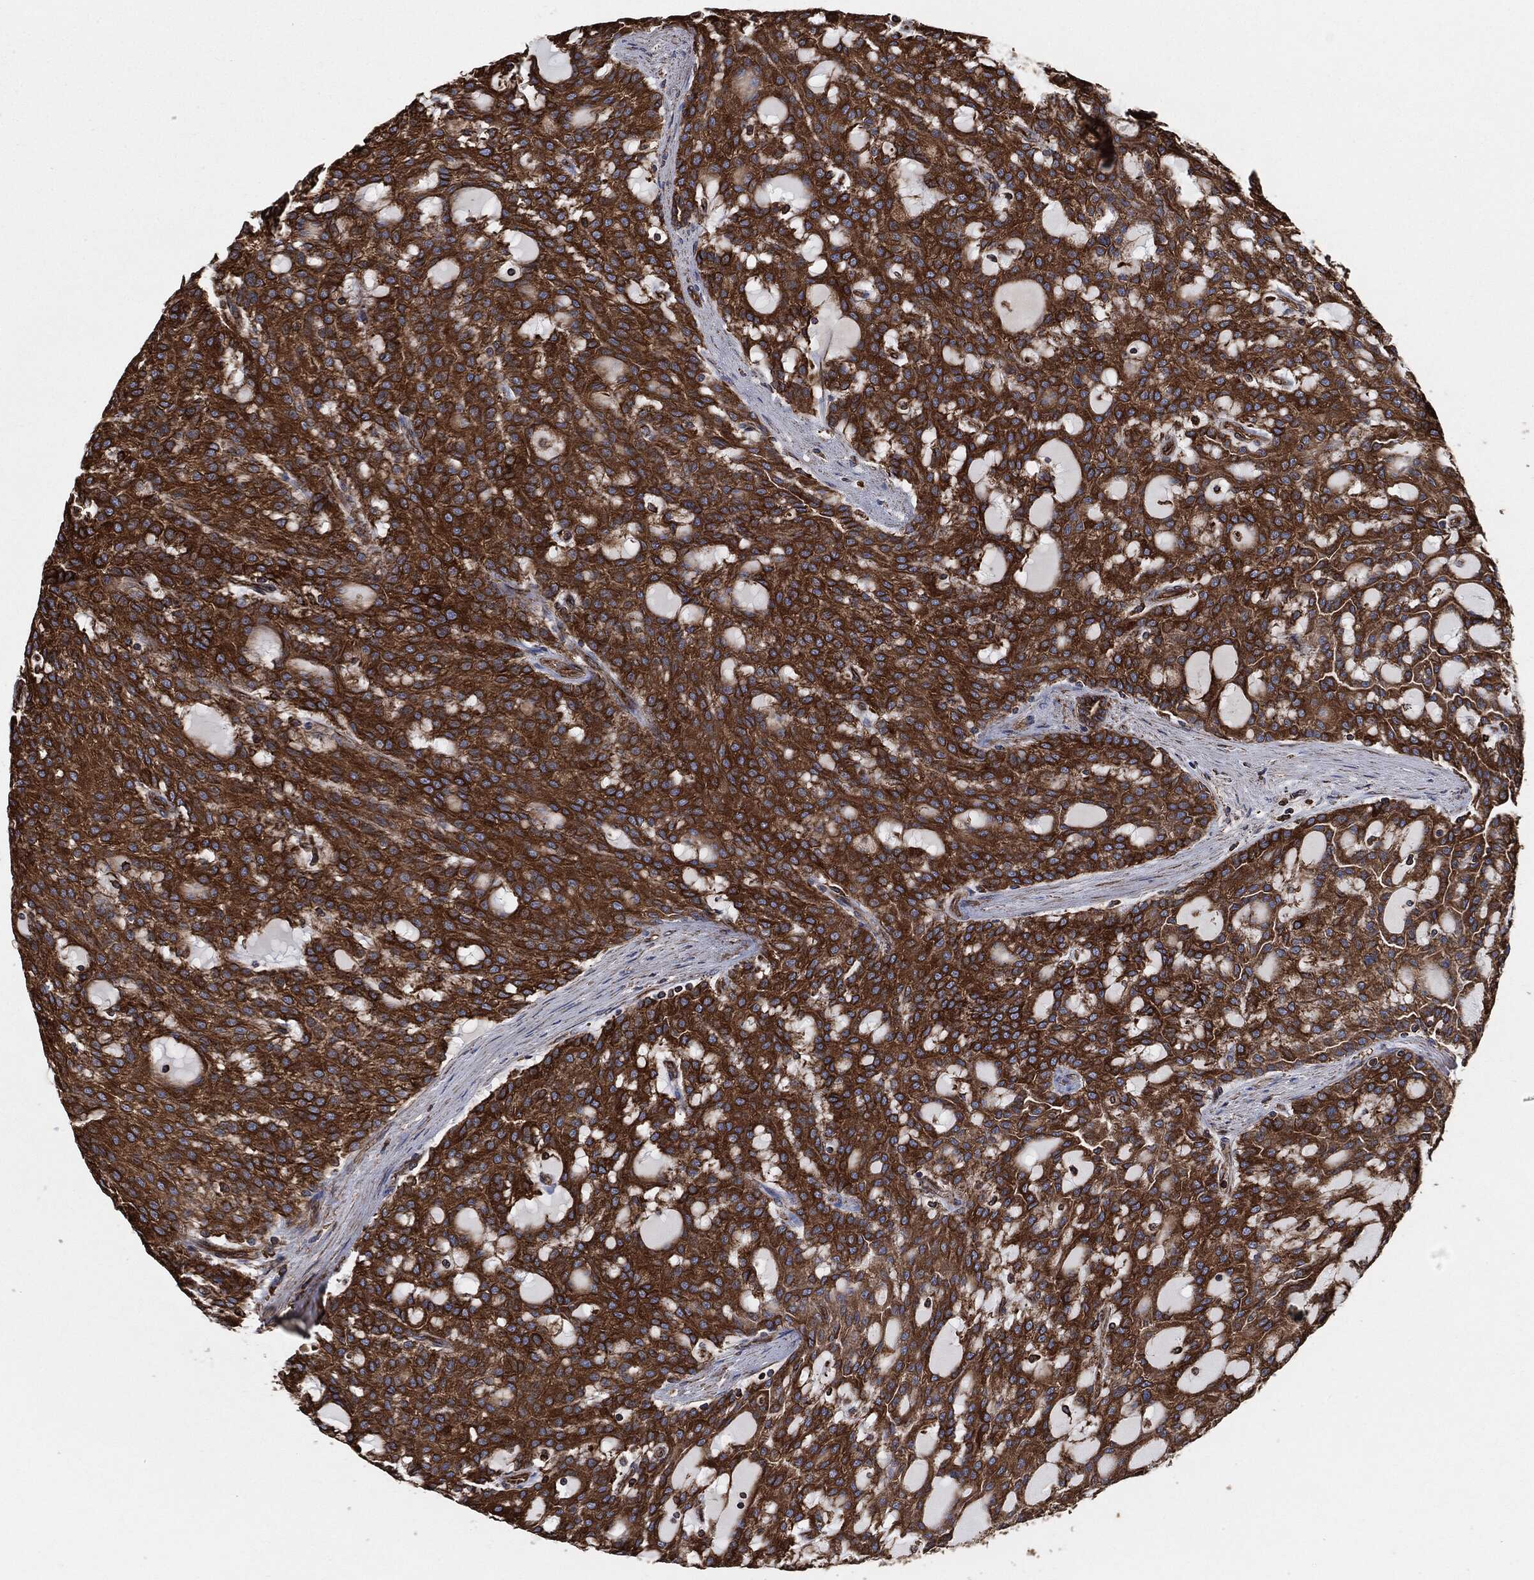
{"staining": {"intensity": "strong", "quantity": ">75%", "location": "cytoplasmic/membranous"}, "tissue": "renal cancer", "cell_type": "Tumor cells", "image_type": "cancer", "snomed": [{"axis": "morphology", "description": "Adenocarcinoma, NOS"}, {"axis": "topography", "description": "Kidney"}], "caption": "Brown immunohistochemical staining in human renal cancer (adenocarcinoma) demonstrates strong cytoplasmic/membranous staining in about >75% of tumor cells. (DAB (3,3'-diaminobenzidine) IHC with brightfield microscopy, high magnification).", "gene": "AMFR", "patient": {"sex": "male", "age": 63}}